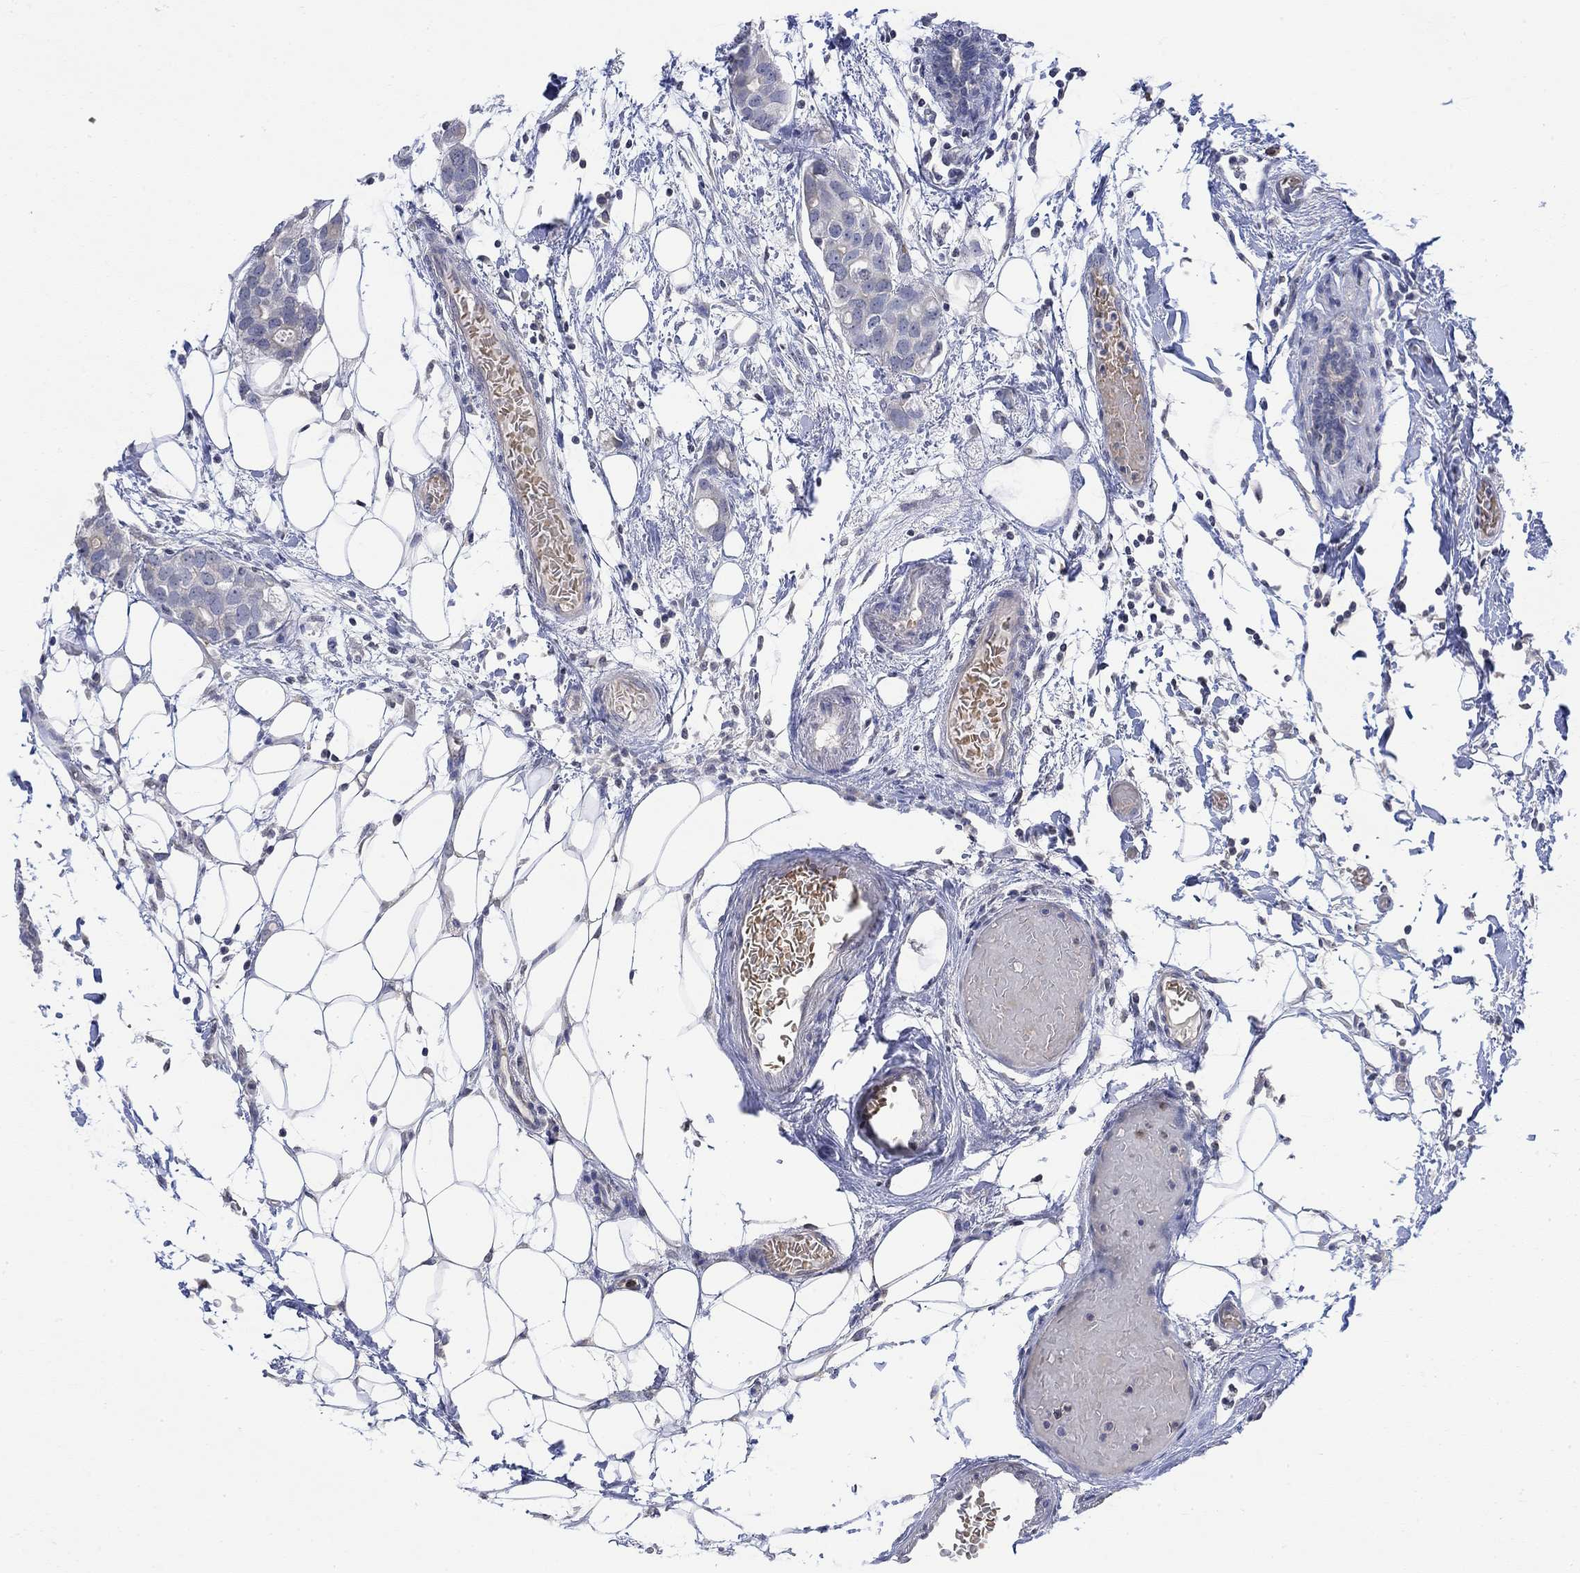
{"staining": {"intensity": "negative", "quantity": "none", "location": "none"}, "tissue": "breast cancer", "cell_type": "Tumor cells", "image_type": "cancer", "snomed": [{"axis": "morphology", "description": "Duct carcinoma"}, {"axis": "topography", "description": "Breast"}], "caption": "Immunohistochemistry histopathology image of breast cancer (invasive ductal carcinoma) stained for a protein (brown), which displays no staining in tumor cells.", "gene": "TMEM255A", "patient": {"sex": "female", "age": 83}}